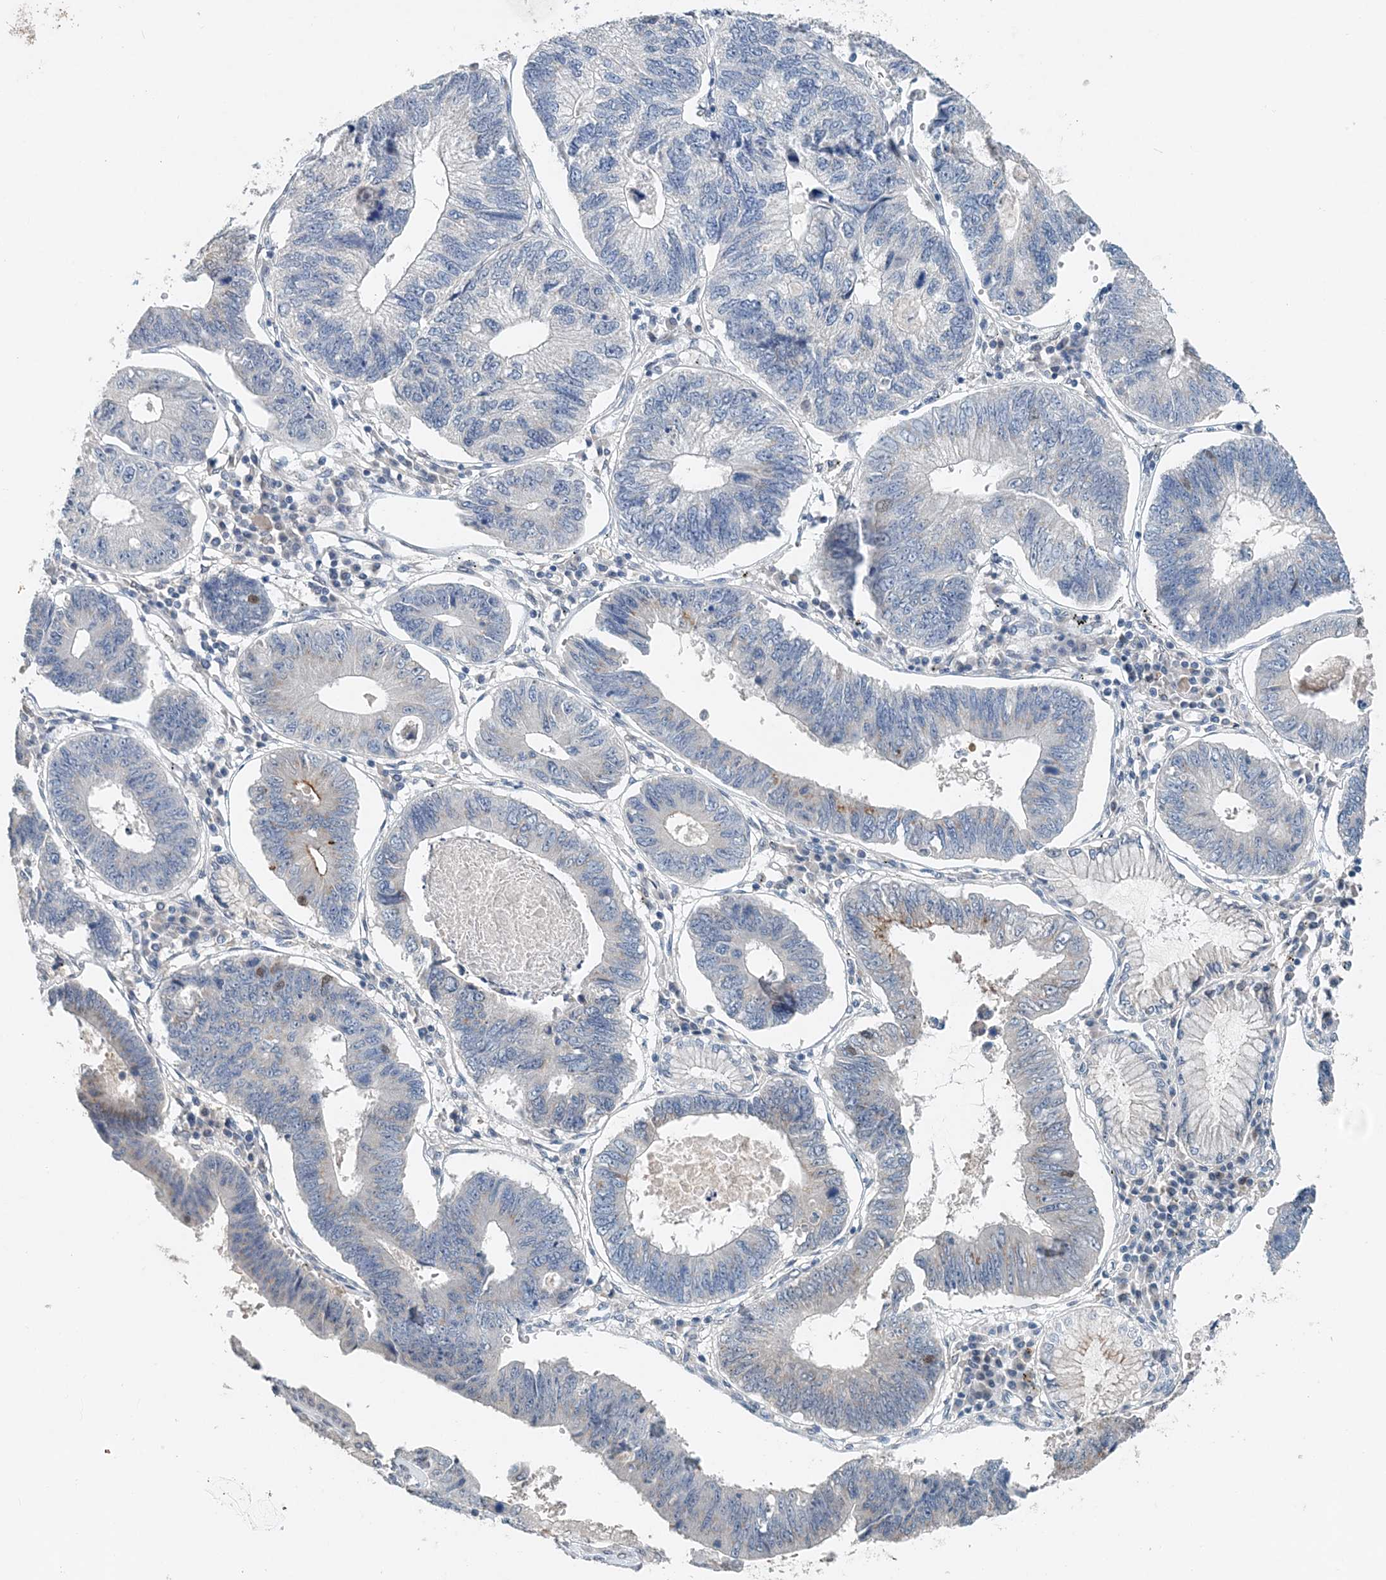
{"staining": {"intensity": "moderate", "quantity": "<25%", "location": "cytoplasmic/membranous"}, "tissue": "stomach cancer", "cell_type": "Tumor cells", "image_type": "cancer", "snomed": [{"axis": "morphology", "description": "Adenocarcinoma, NOS"}, {"axis": "topography", "description": "Stomach"}], "caption": "An image of stomach cancer (adenocarcinoma) stained for a protein shows moderate cytoplasmic/membranous brown staining in tumor cells.", "gene": "PFN2", "patient": {"sex": "male", "age": 59}}